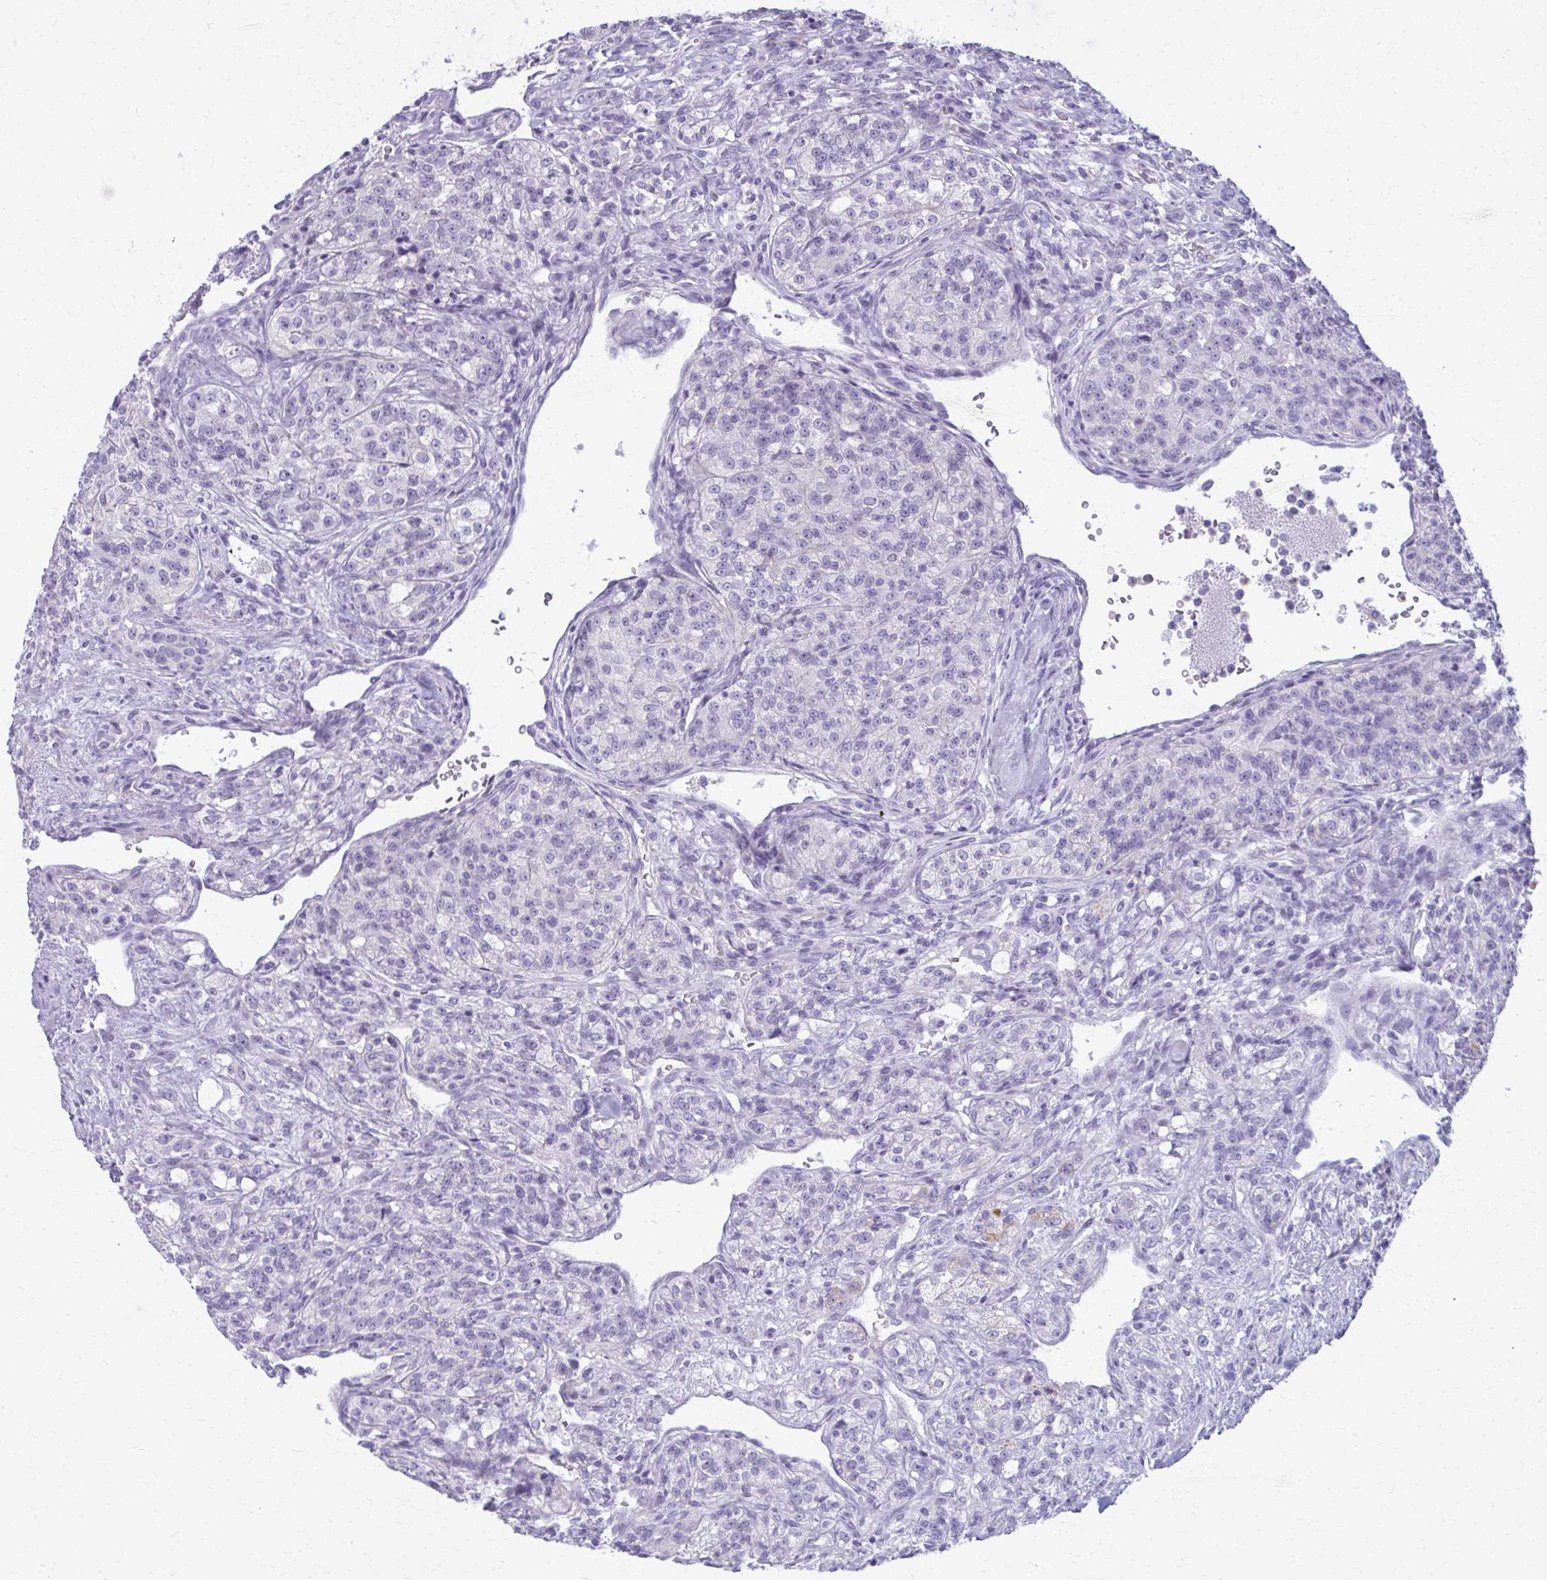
{"staining": {"intensity": "negative", "quantity": "none", "location": "none"}, "tissue": "renal cancer", "cell_type": "Tumor cells", "image_type": "cancer", "snomed": [{"axis": "morphology", "description": "Adenocarcinoma, NOS"}, {"axis": "topography", "description": "Kidney"}], "caption": "Micrograph shows no protein positivity in tumor cells of renal cancer tissue.", "gene": "OR4M1", "patient": {"sex": "female", "age": 63}}